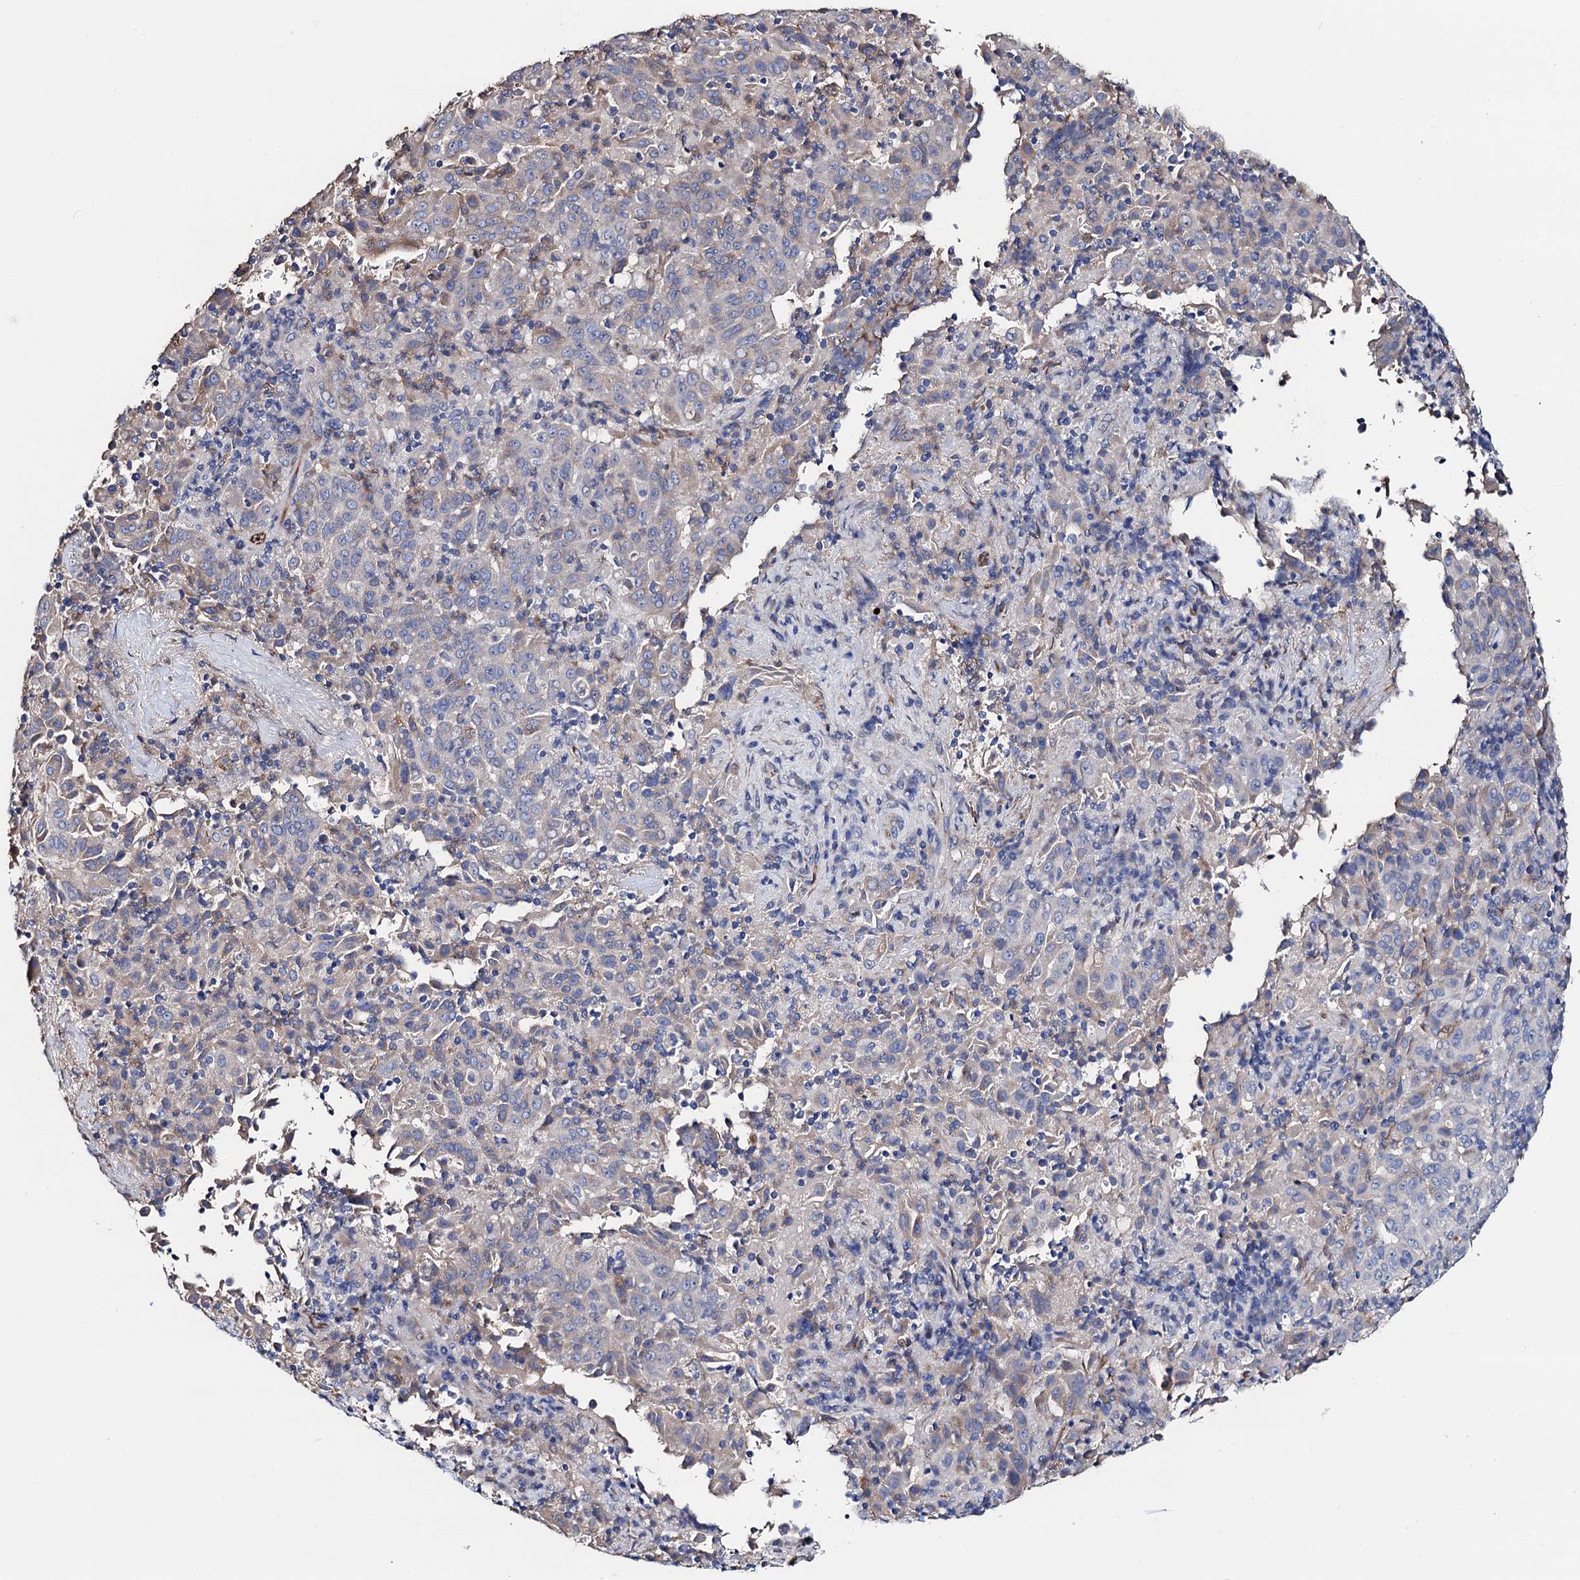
{"staining": {"intensity": "negative", "quantity": "none", "location": "none"}, "tissue": "pancreatic cancer", "cell_type": "Tumor cells", "image_type": "cancer", "snomed": [{"axis": "morphology", "description": "Adenocarcinoma, NOS"}, {"axis": "topography", "description": "Pancreas"}], "caption": "An image of human adenocarcinoma (pancreatic) is negative for staining in tumor cells. Brightfield microscopy of immunohistochemistry stained with DAB (3,3'-diaminobenzidine) (brown) and hematoxylin (blue), captured at high magnification.", "gene": "FREM3", "patient": {"sex": "male", "age": 63}}